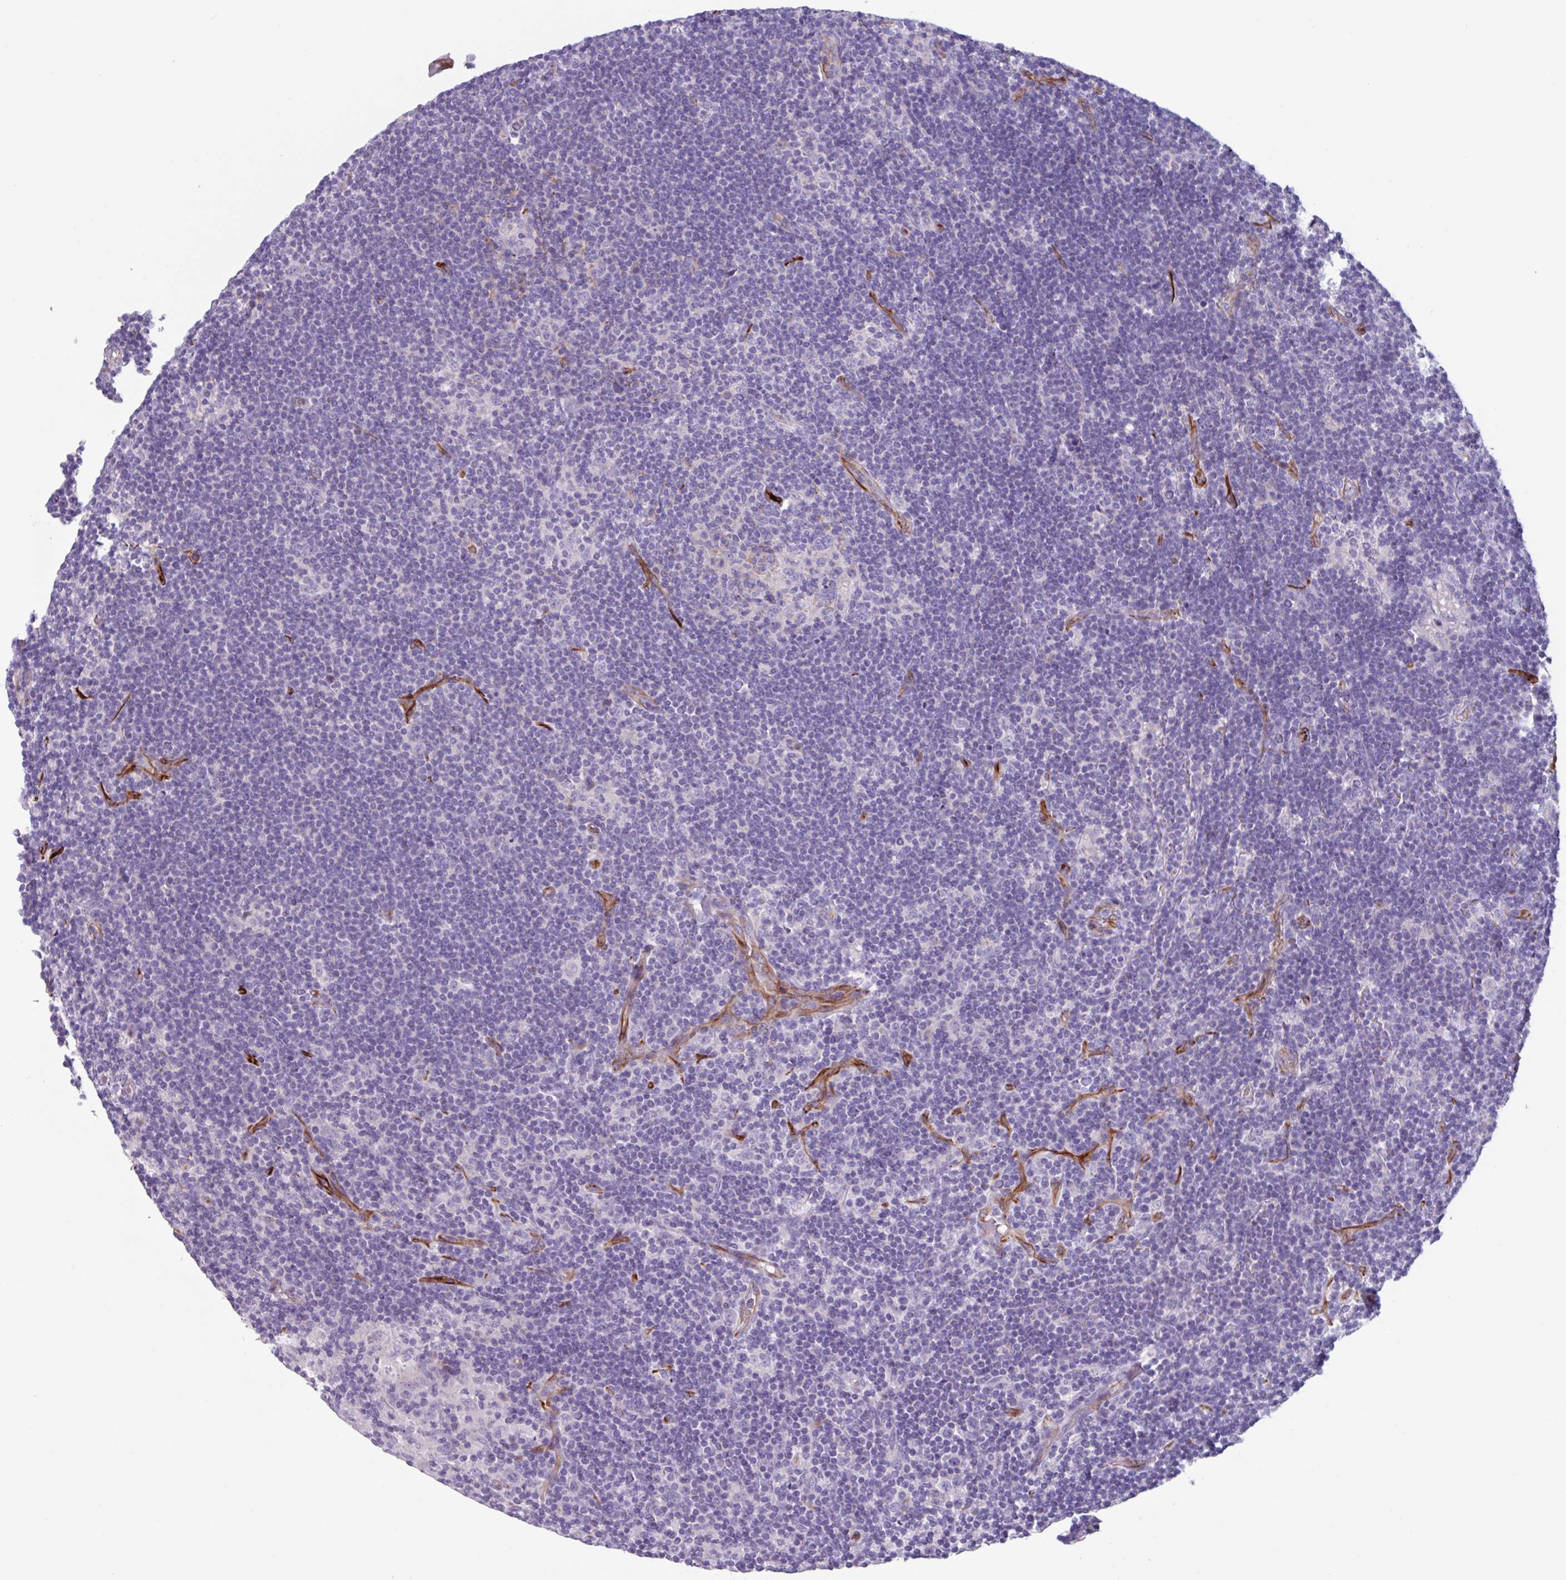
{"staining": {"intensity": "negative", "quantity": "none", "location": "none"}, "tissue": "lymphoma", "cell_type": "Tumor cells", "image_type": "cancer", "snomed": [{"axis": "morphology", "description": "Hodgkin's disease, NOS"}, {"axis": "topography", "description": "Lymph node"}], "caption": "High magnification brightfield microscopy of Hodgkin's disease stained with DAB (brown) and counterstained with hematoxylin (blue): tumor cells show no significant positivity.", "gene": "BTD", "patient": {"sex": "female", "age": 57}}